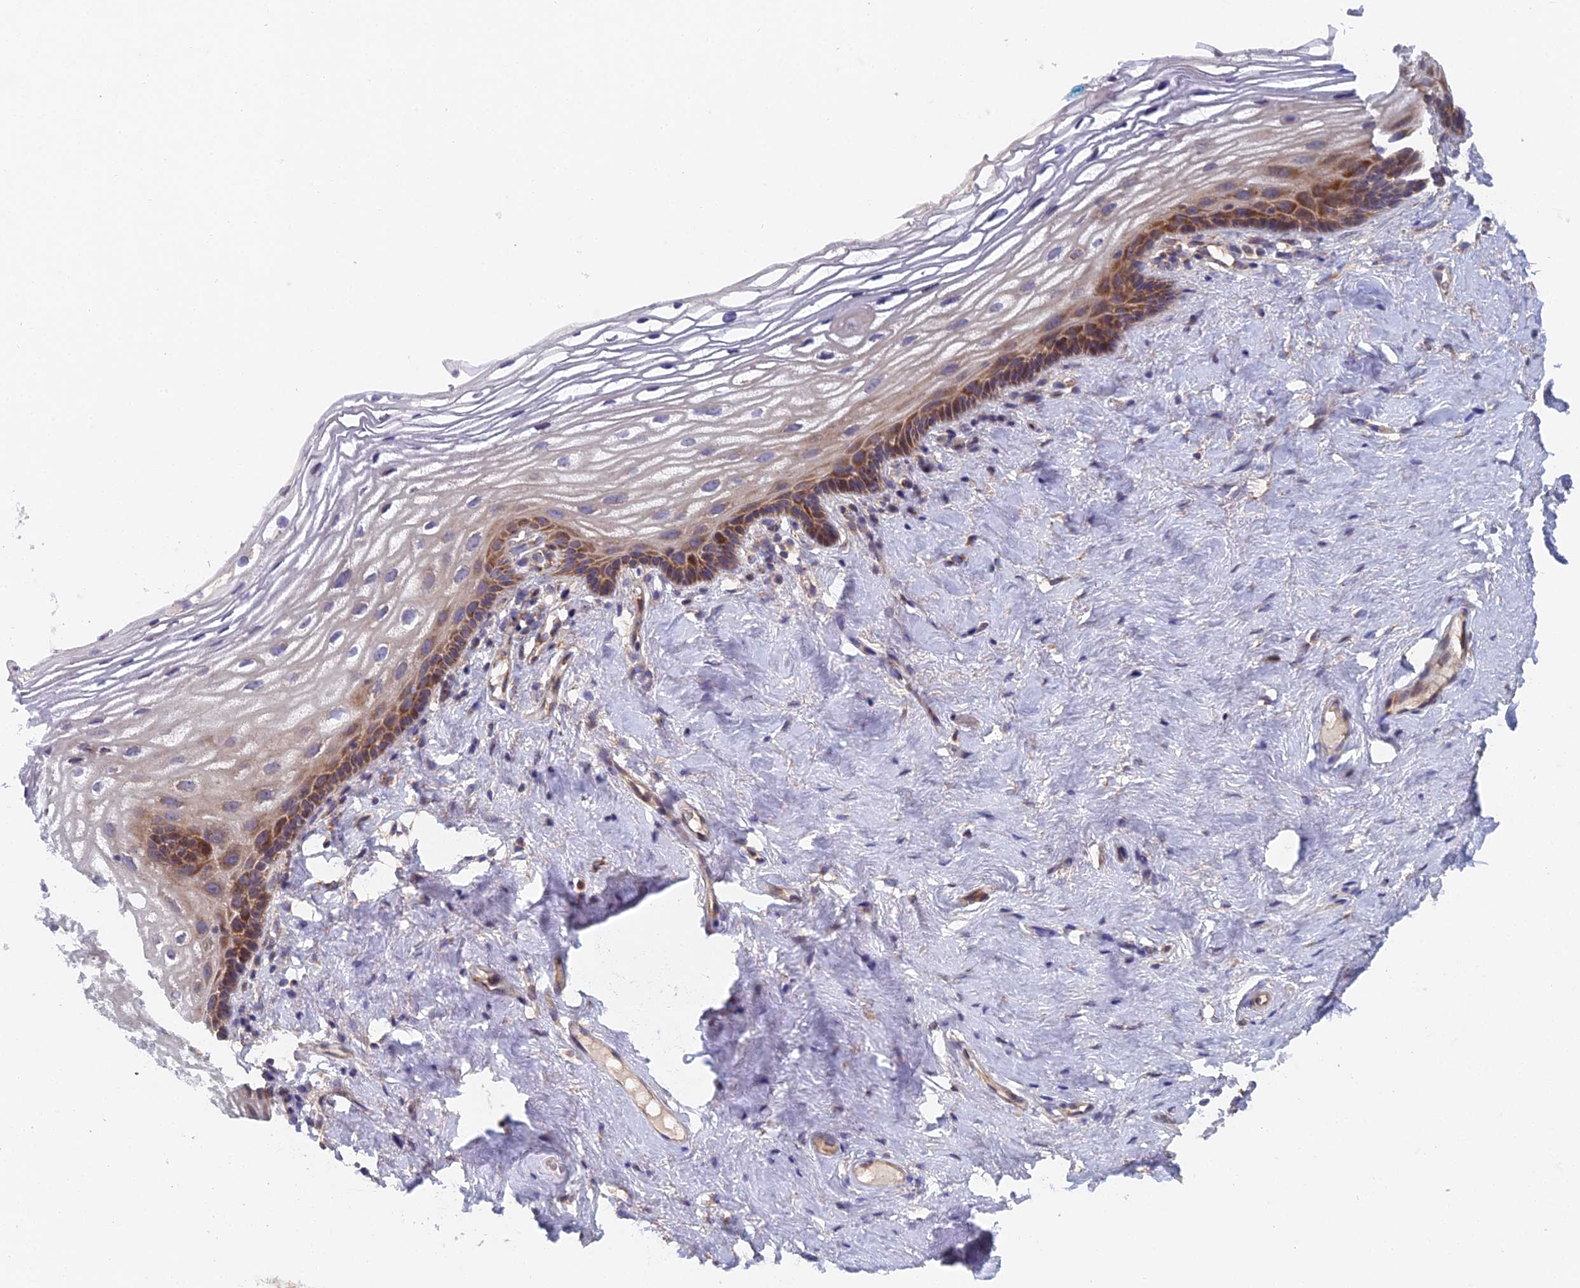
{"staining": {"intensity": "moderate", "quantity": "<25%", "location": "cytoplasmic/membranous"}, "tissue": "vagina", "cell_type": "Squamous epithelial cells", "image_type": "normal", "snomed": [{"axis": "morphology", "description": "Normal tissue, NOS"}, {"axis": "morphology", "description": "Adenocarcinoma, NOS"}, {"axis": "topography", "description": "Rectum"}, {"axis": "topography", "description": "Vagina"}], "caption": "Immunohistochemistry staining of unremarkable vagina, which displays low levels of moderate cytoplasmic/membranous staining in about <25% of squamous epithelial cells indicating moderate cytoplasmic/membranous protein positivity. The staining was performed using DAB (brown) for protein detection and nuclei were counterstained in hematoxylin (blue).", "gene": "ECSIT", "patient": {"sex": "female", "age": 71}}